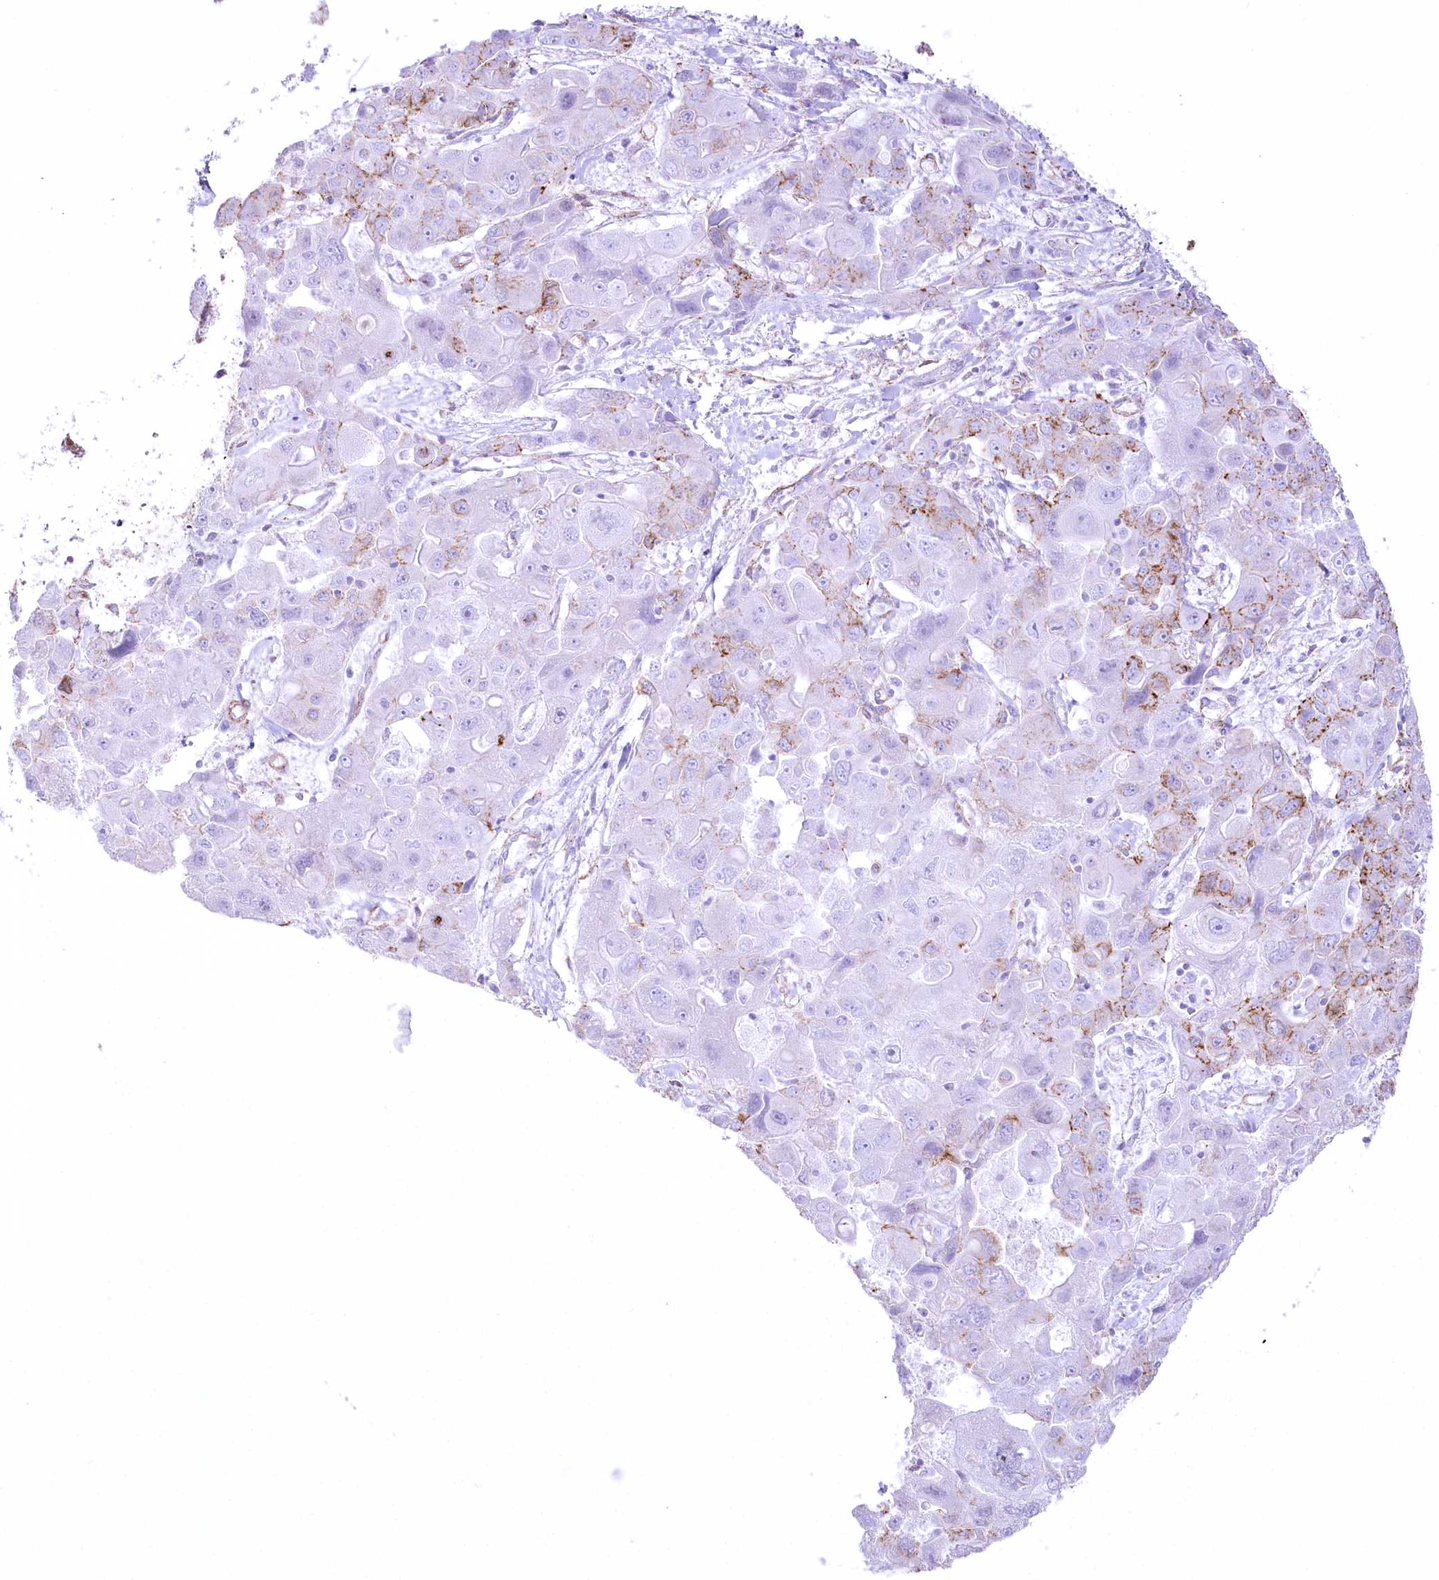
{"staining": {"intensity": "moderate", "quantity": "<25%", "location": "cytoplasmic/membranous"}, "tissue": "liver cancer", "cell_type": "Tumor cells", "image_type": "cancer", "snomed": [{"axis": "morphology", "description": "Cholangiocarcinoma"}, {"axis": "topography", "description": "Liver"}], "caption": "This image displays liver cancer (cholangiocarcinoma) stained with immunohistochemistry (IHC) to label a protein in brown. The cytoplasmic/membranous of tumor cells show moderate positivity for the protein. Nuclei are counter-stained blue.", "gene": "FAM216A", "patient": {"sex": "male", "age": 67}}